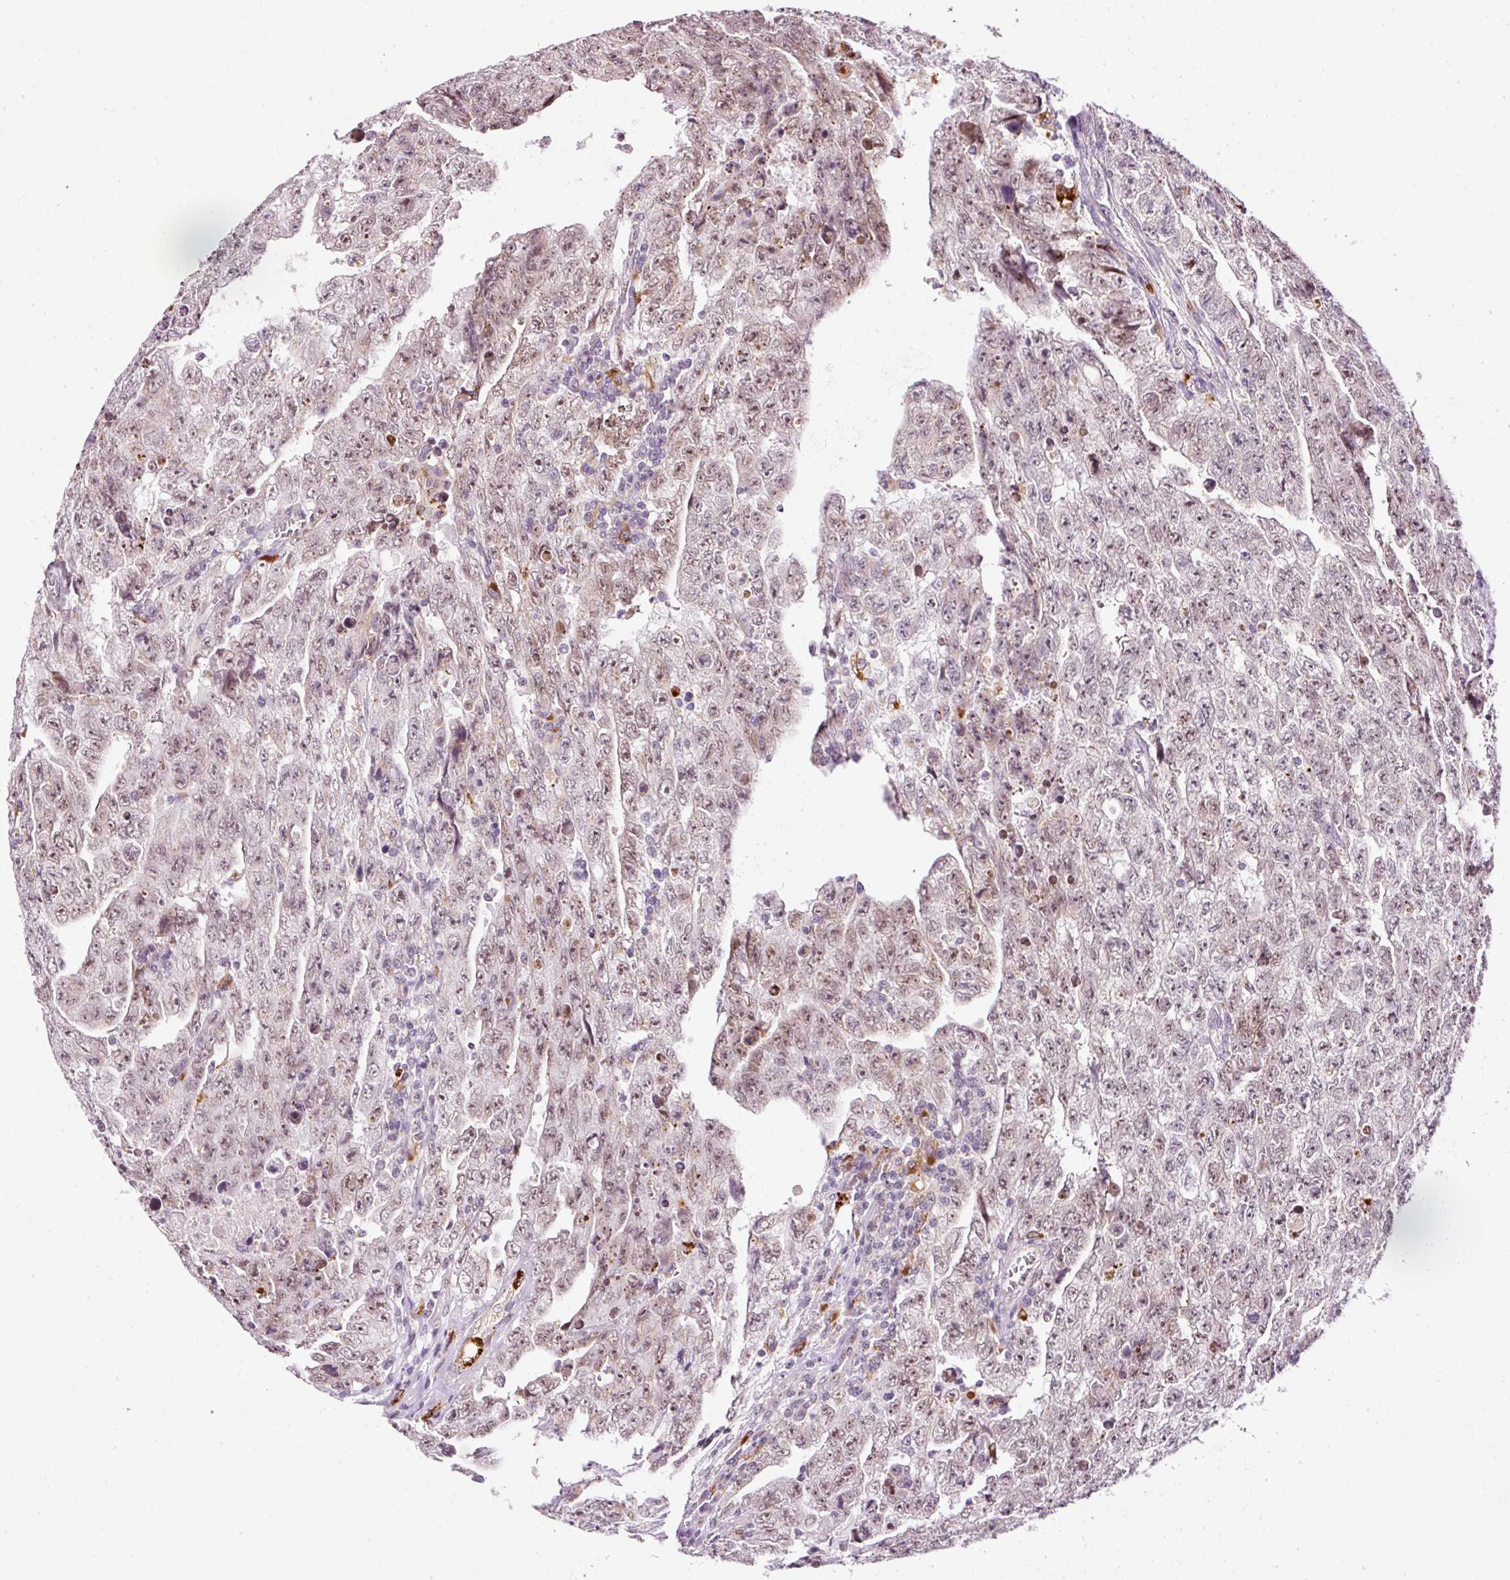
{"staining": {"intensity": "moderate", "quantity": "25%-75%", "location": "cytoplasmic/membranous,nuclear"}, "tissue": "testis cancer", "cell_type": "Tumor cells", "image_type": "cancer", "snomed": [{"axis": "morphology", "description": "Carcinoma, Embryonal, NOS"}, {"axis": "topography", "description": "Testis"}], "caption": "Protein expression analysis of human testis cancer reveals moderate cytoplasmic/membranous and nuclear expression in approximately 25%-75% of tumor cells. The staining was performed using DAB (3,3'-diaminobenzidine), with brown indicating positive protein expression. Nuclei are stained blue with hematoxylin.", "gene": "ZNF639", "patient": {"sex": "male", "age": 28}}